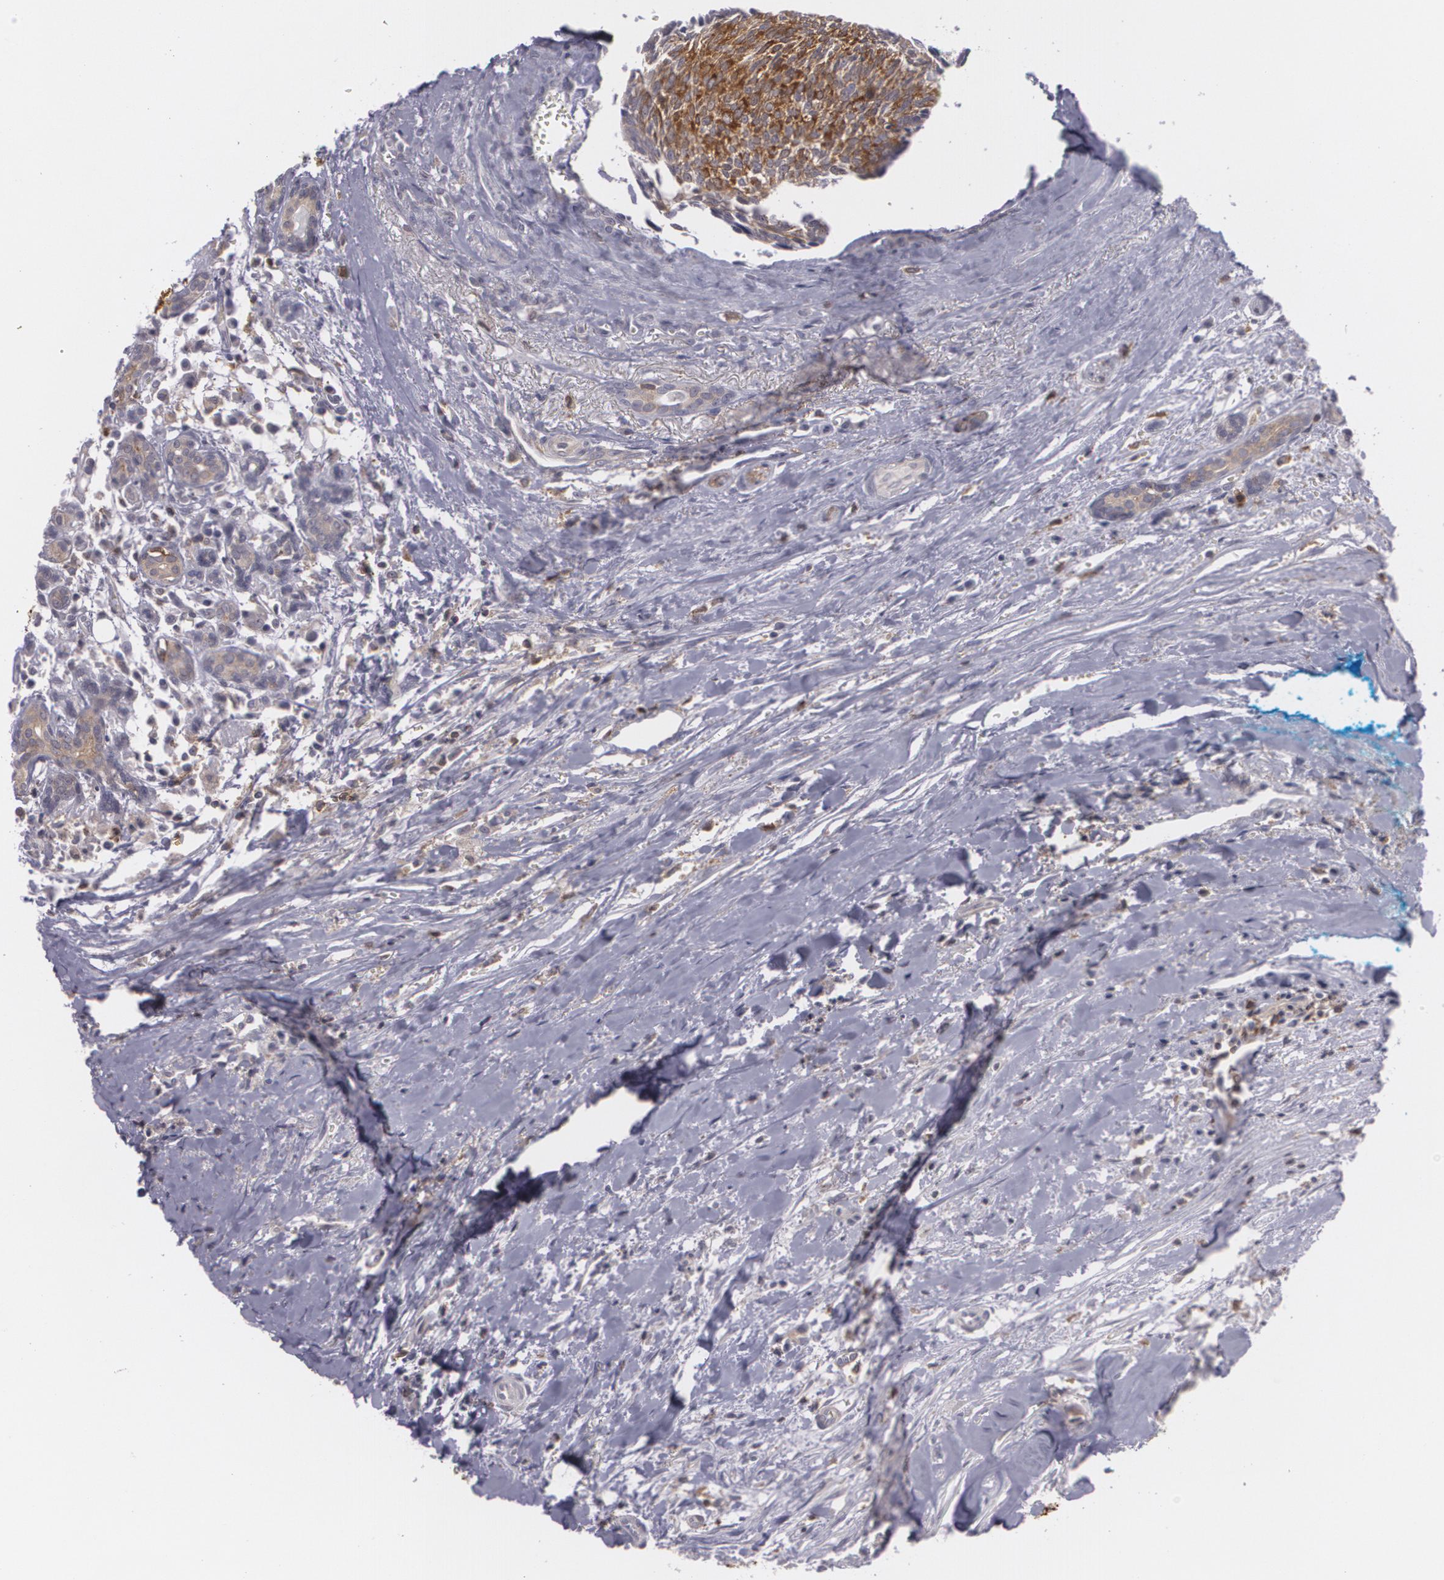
{"staining": {"intensity": "weak", "quantity": ">75%", "location": "cytoplasmic/membranous"}, "tissue": "head and neck cancer", "cell_type": "Tumor cells", "image_type": "cancer", "snomed": [{"axis": "morphology", "description": "Squamous cell carcinoma, NOS"}, {"axis": "topography", "description": "Salivary gland"}, {"axis": "topography", "description": "Head-Neck"}], "caption": "Approximately >75% of tumor cells in head and neck cancer reveal weak cytoplasmic/membranous protein staining as visualized by brown immunohistochemical staining.", "gene": "BIN1", "patient": {"sex": "male", "age": 70}}